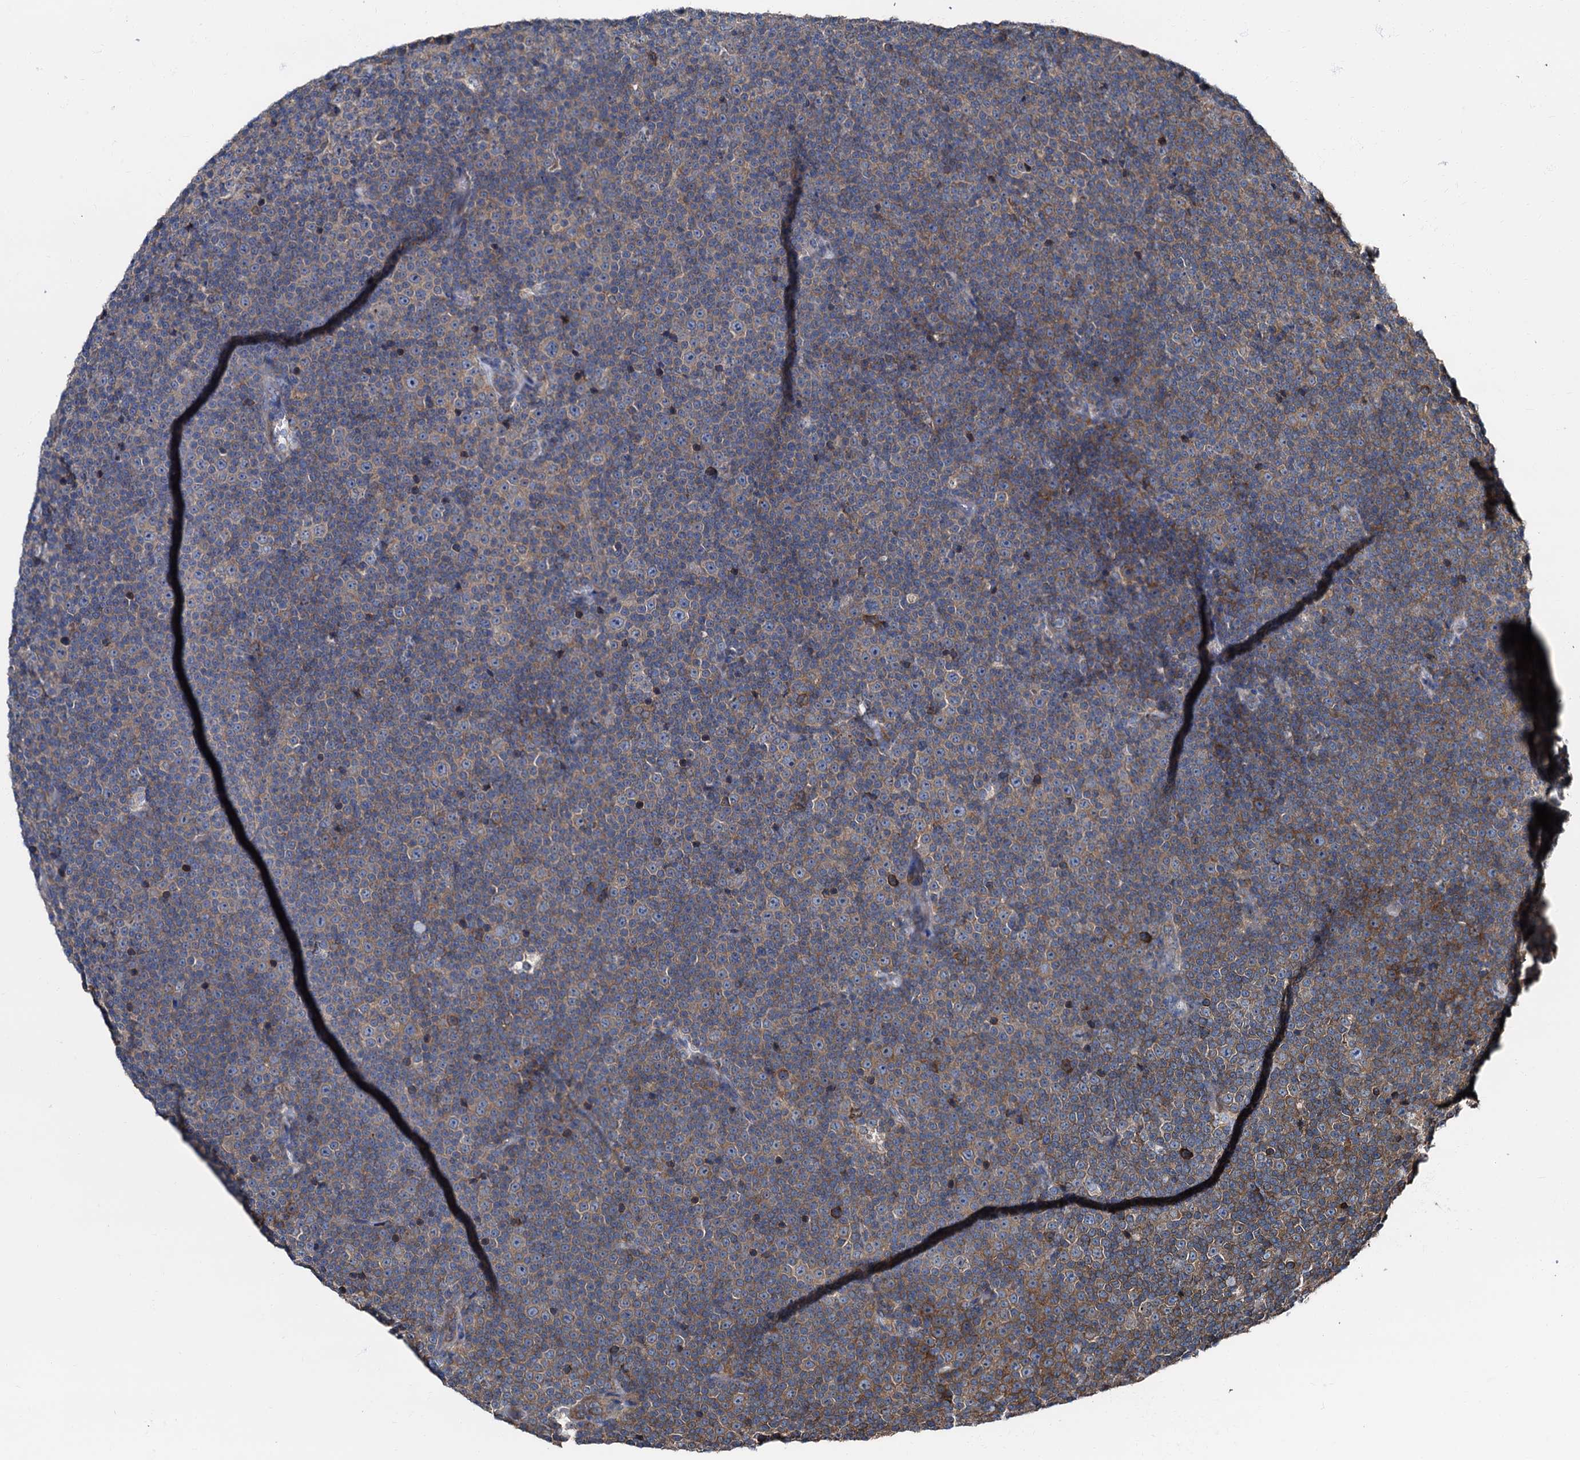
{"staining": {"intensity": "moderate", "quantity": "25%-75%", "location": "cytoplasmic/membranous"}, "tissue": "lymphoma", "cell_type": "Tumor cells", "image_type": "cancer", "snomed": [{"axis": "morphology", "description": "Malignant lymphoma, non-Hodgkin's type, Low grade"}, {"axis": "topography", "description": "Lymph node"}], "caption": "Tumor cells show medium levels of moderate cytoplasmic/membranous positivity in about 25%-75% of cells in human low-grade malignant lymphoma, non-Hodgkin's type.", "gene": "ATP2C1", "patient": {"sex": "female", "age": 67}}